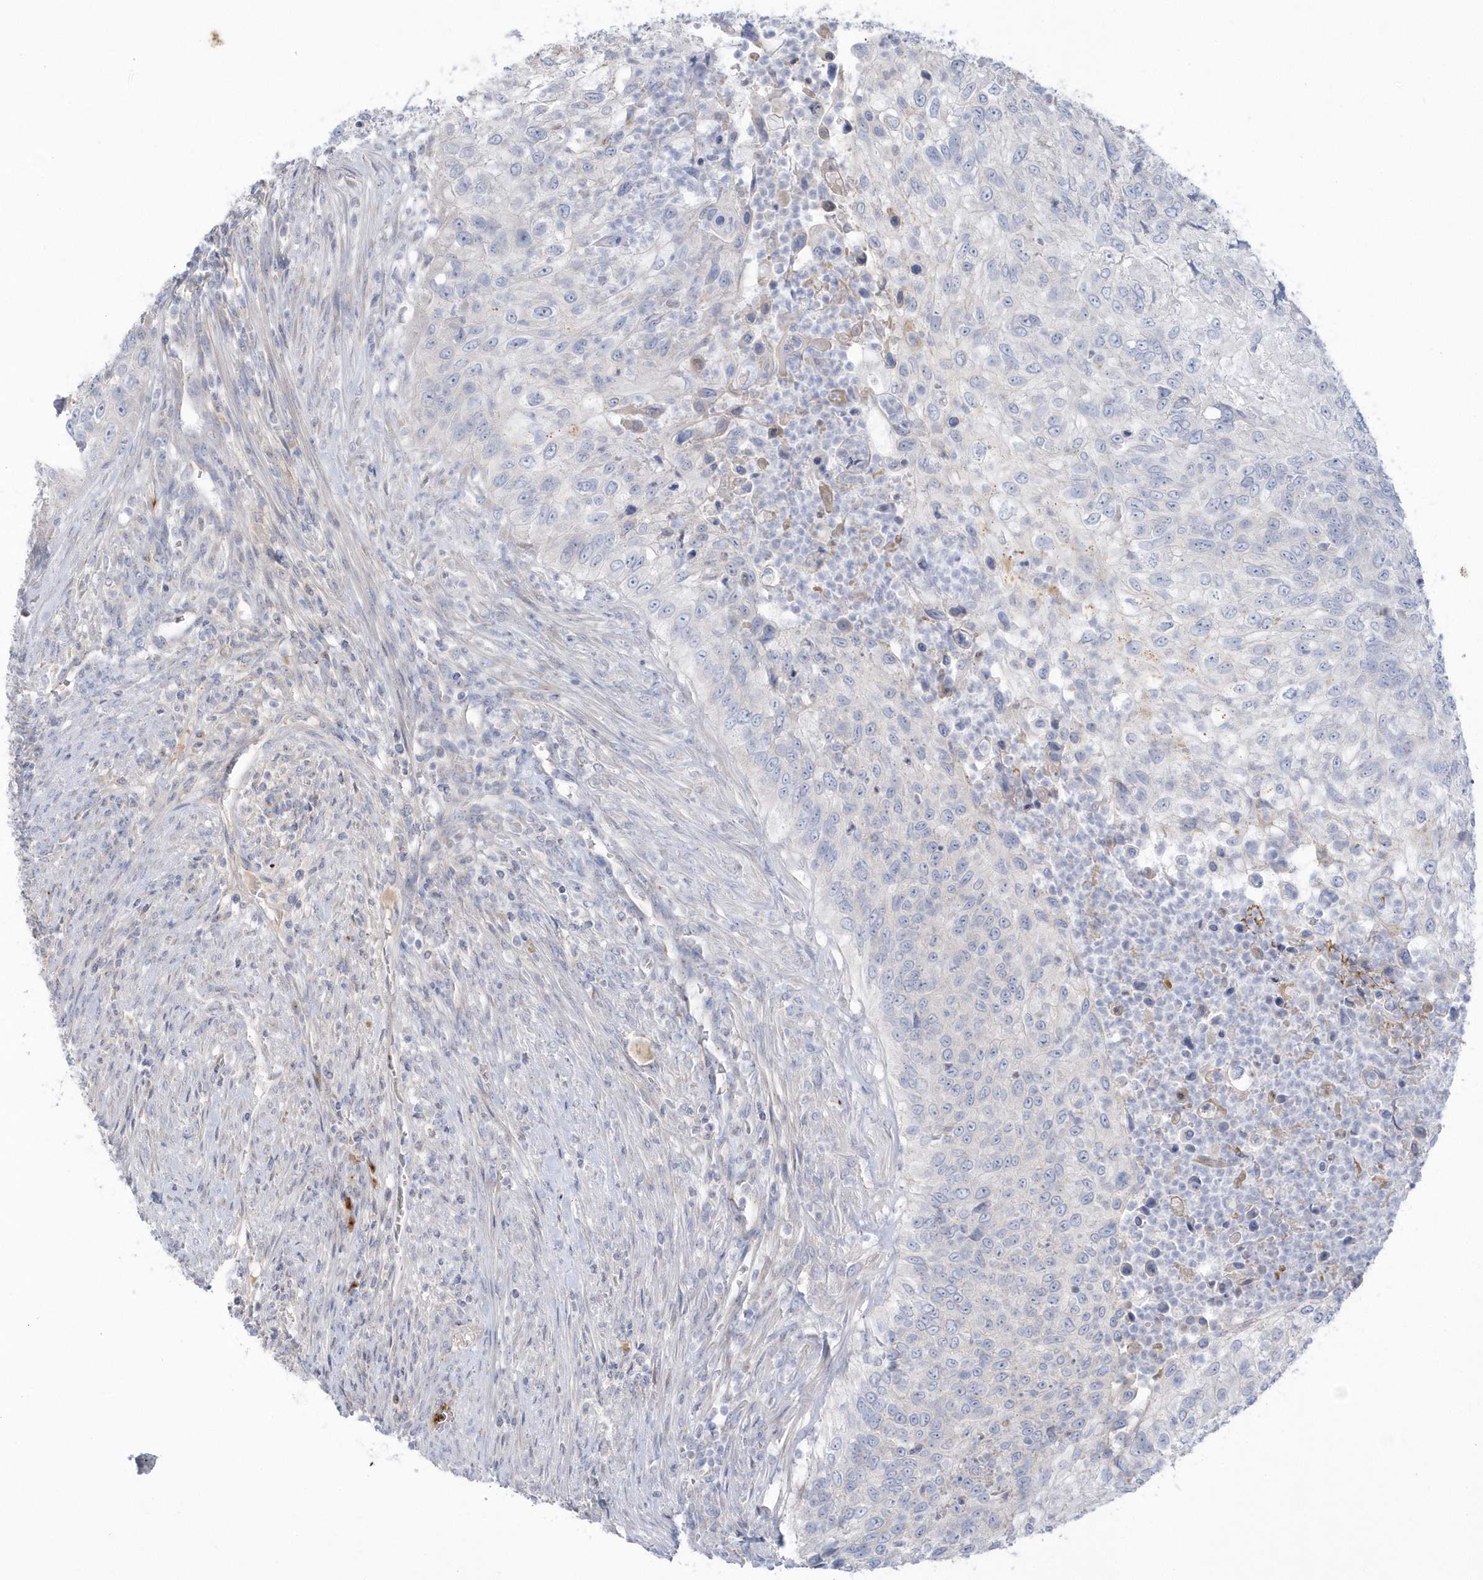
{"staining": {"intensity": "negative", "quantity": "none", "location": "none"}, "tissue": "urothelial cancer", "cell_type": "Tumor cells", "image_type": "cancer", "snomed": [{"axis": "morphology", "description": "Urothelial carcinoma, High grade"}, {"axis": "topography", "description": "Urinary bladder"}], "caption": "IHC photomicrograph of neoplastic tissue: urothelial cancer stained with DAB reveals no significant protein positivity in tumor cells. (DAB immunohistochemistry (IHC) with hematoxylin counter stain).", "gene": "SEMA3D", "patient": {"sex": "female", "age": 60}}